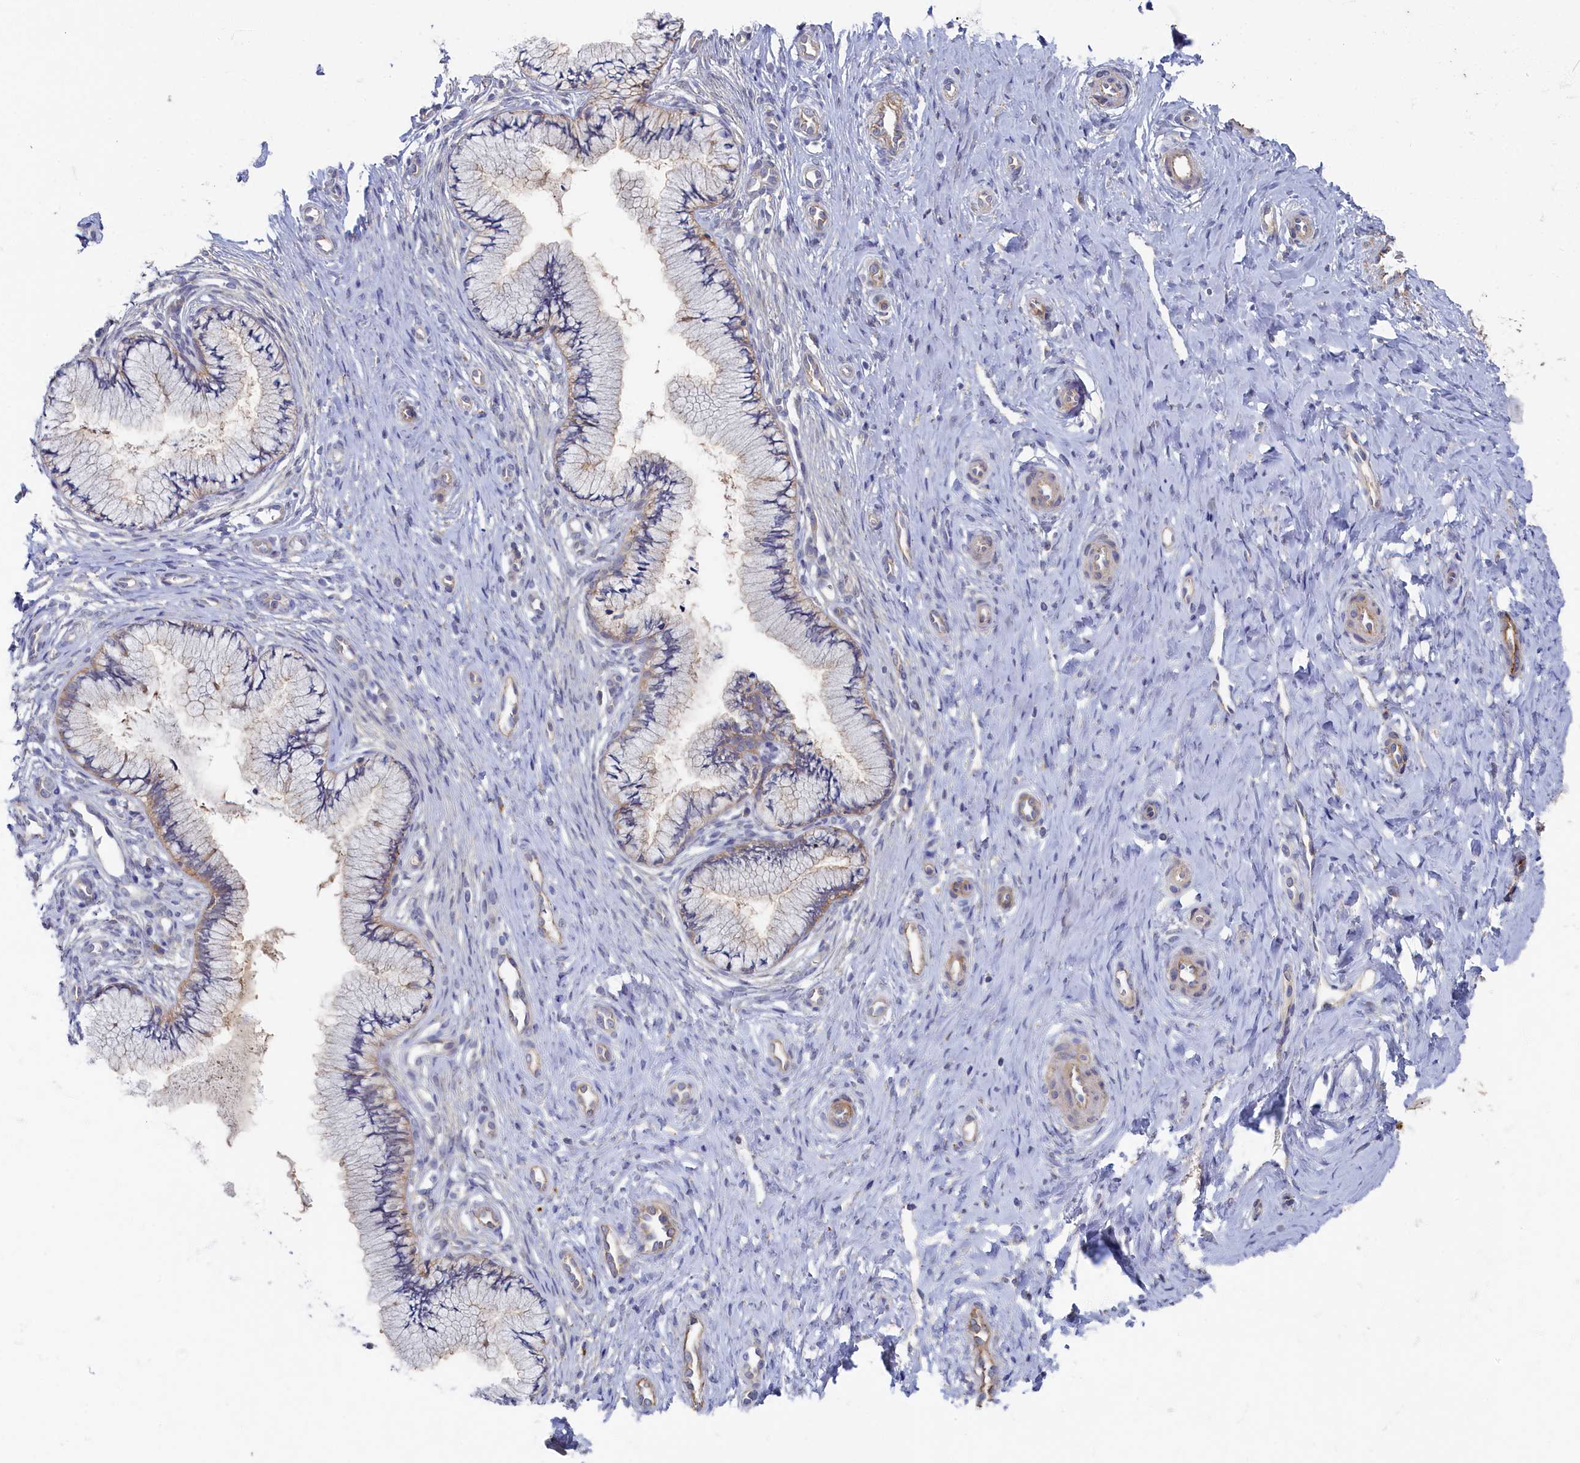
{"staining": {"intensity": "weak", "quantity": "25%-75%", "location": "cytoplasmic/membranous"}, "tissue": "cervix", "cell_type": "Glandular cells", "image_type": "normal", "snomed": [{"axis": "morphology", "description": "Normal tissue, NOS"}, {"axis": "topography", "description": "Cervix"}], "caption": "Protein expression analysis of normal cervix displays weak cytoplasmic/membranous staining in about 25%-75% of glandular cells. (DAB IHC with brightfield microscopy, high magnification).", "gene": "PSMG2", "patient": {"sex": "female", "age": 36}}